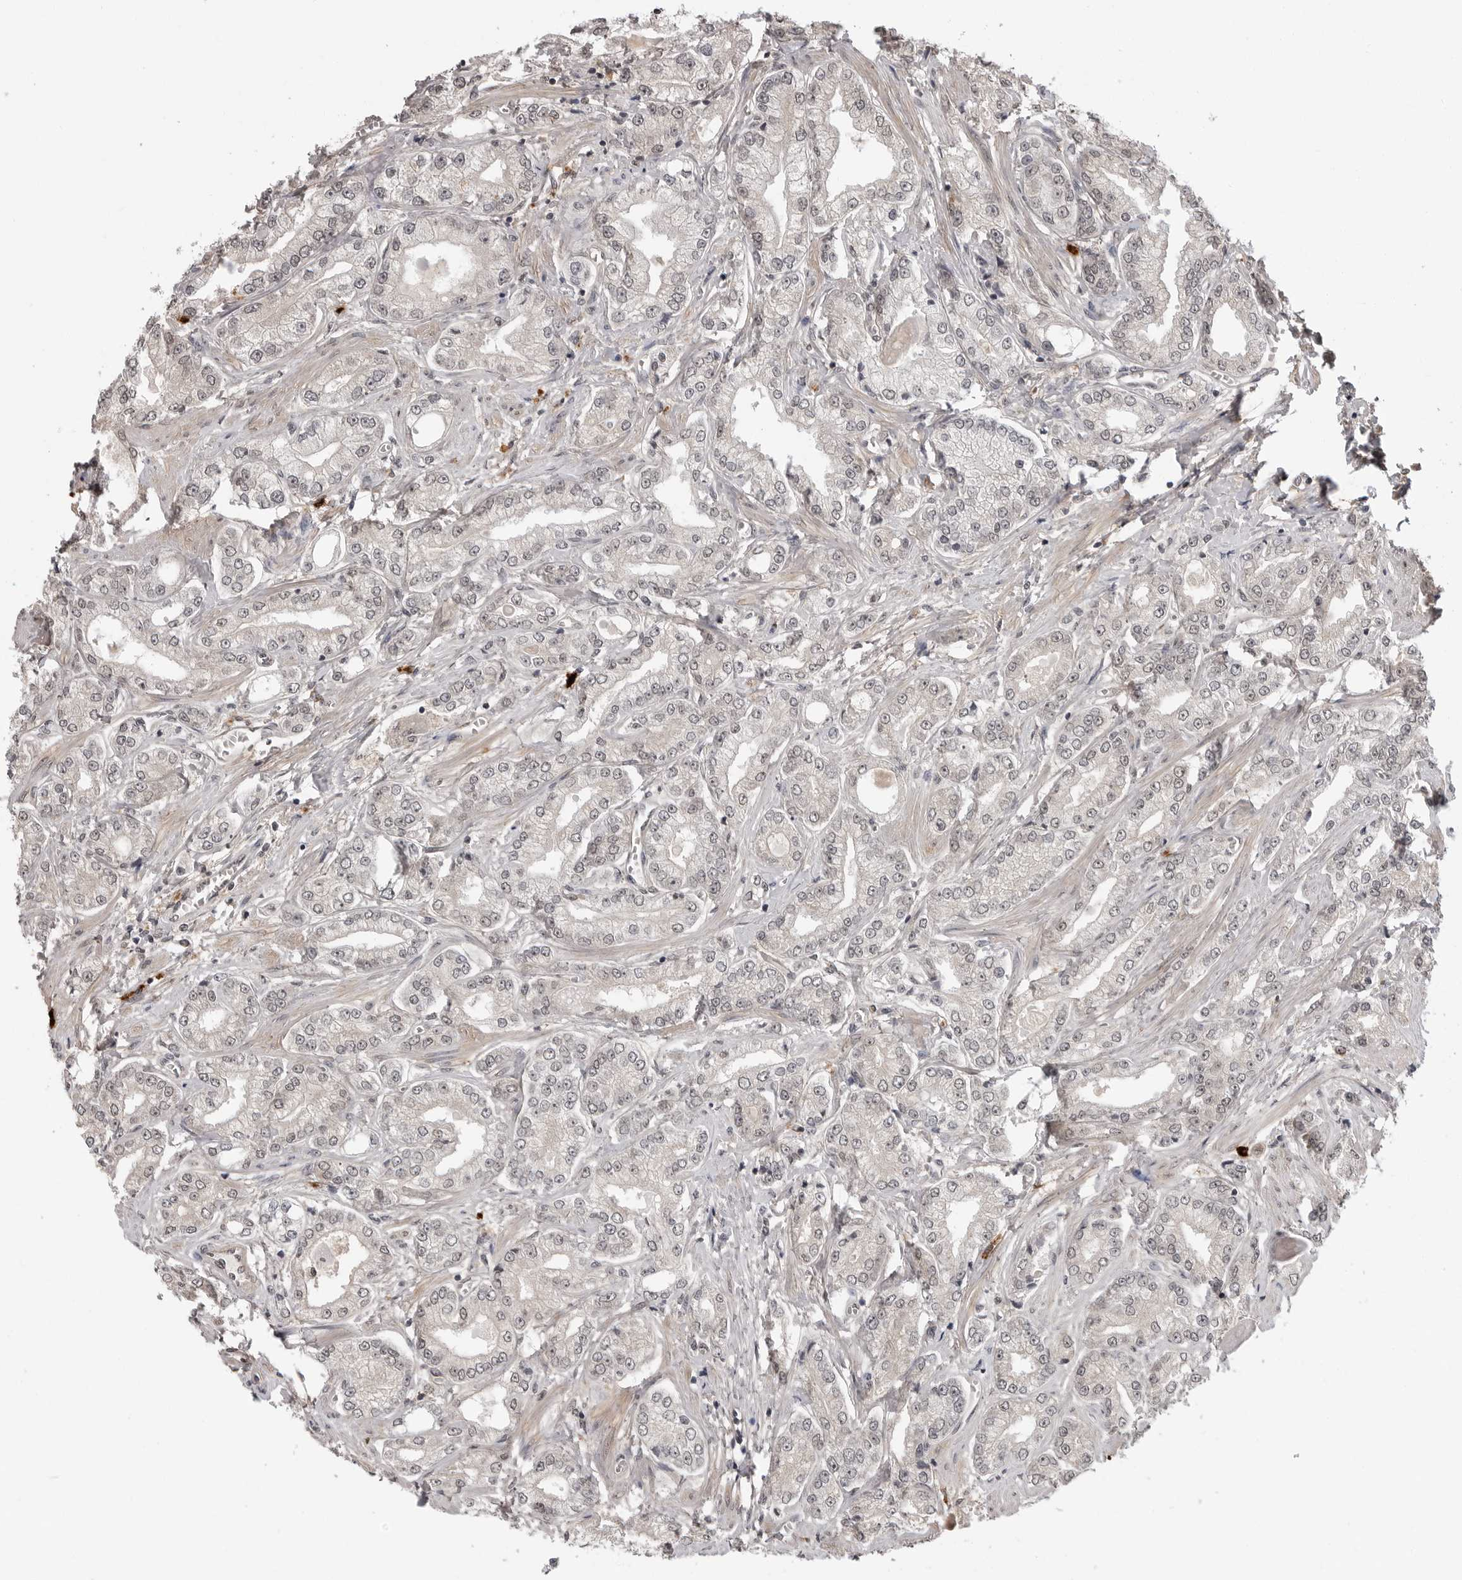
{"staining": {"intensity": "negative", "quantity": "none", "location": "none"}, "tissue": "prostate cancer", "cell_type": "Tumor cells", "image_type": "cancer", "snomed": [{"axis": "morphology", "description": "Adenocarcinoma, Low grade"}, {"axis": "topography", "description": "Prostate"}], "caption": "The IHC image has no significant positivity in tumor cells of prostate cancer tissue. (Immunohistochemistry (ihc), brightfield microscopy, high magnification).", "gene": "IL24", "patient": {"sex": "male", "age": 62}}